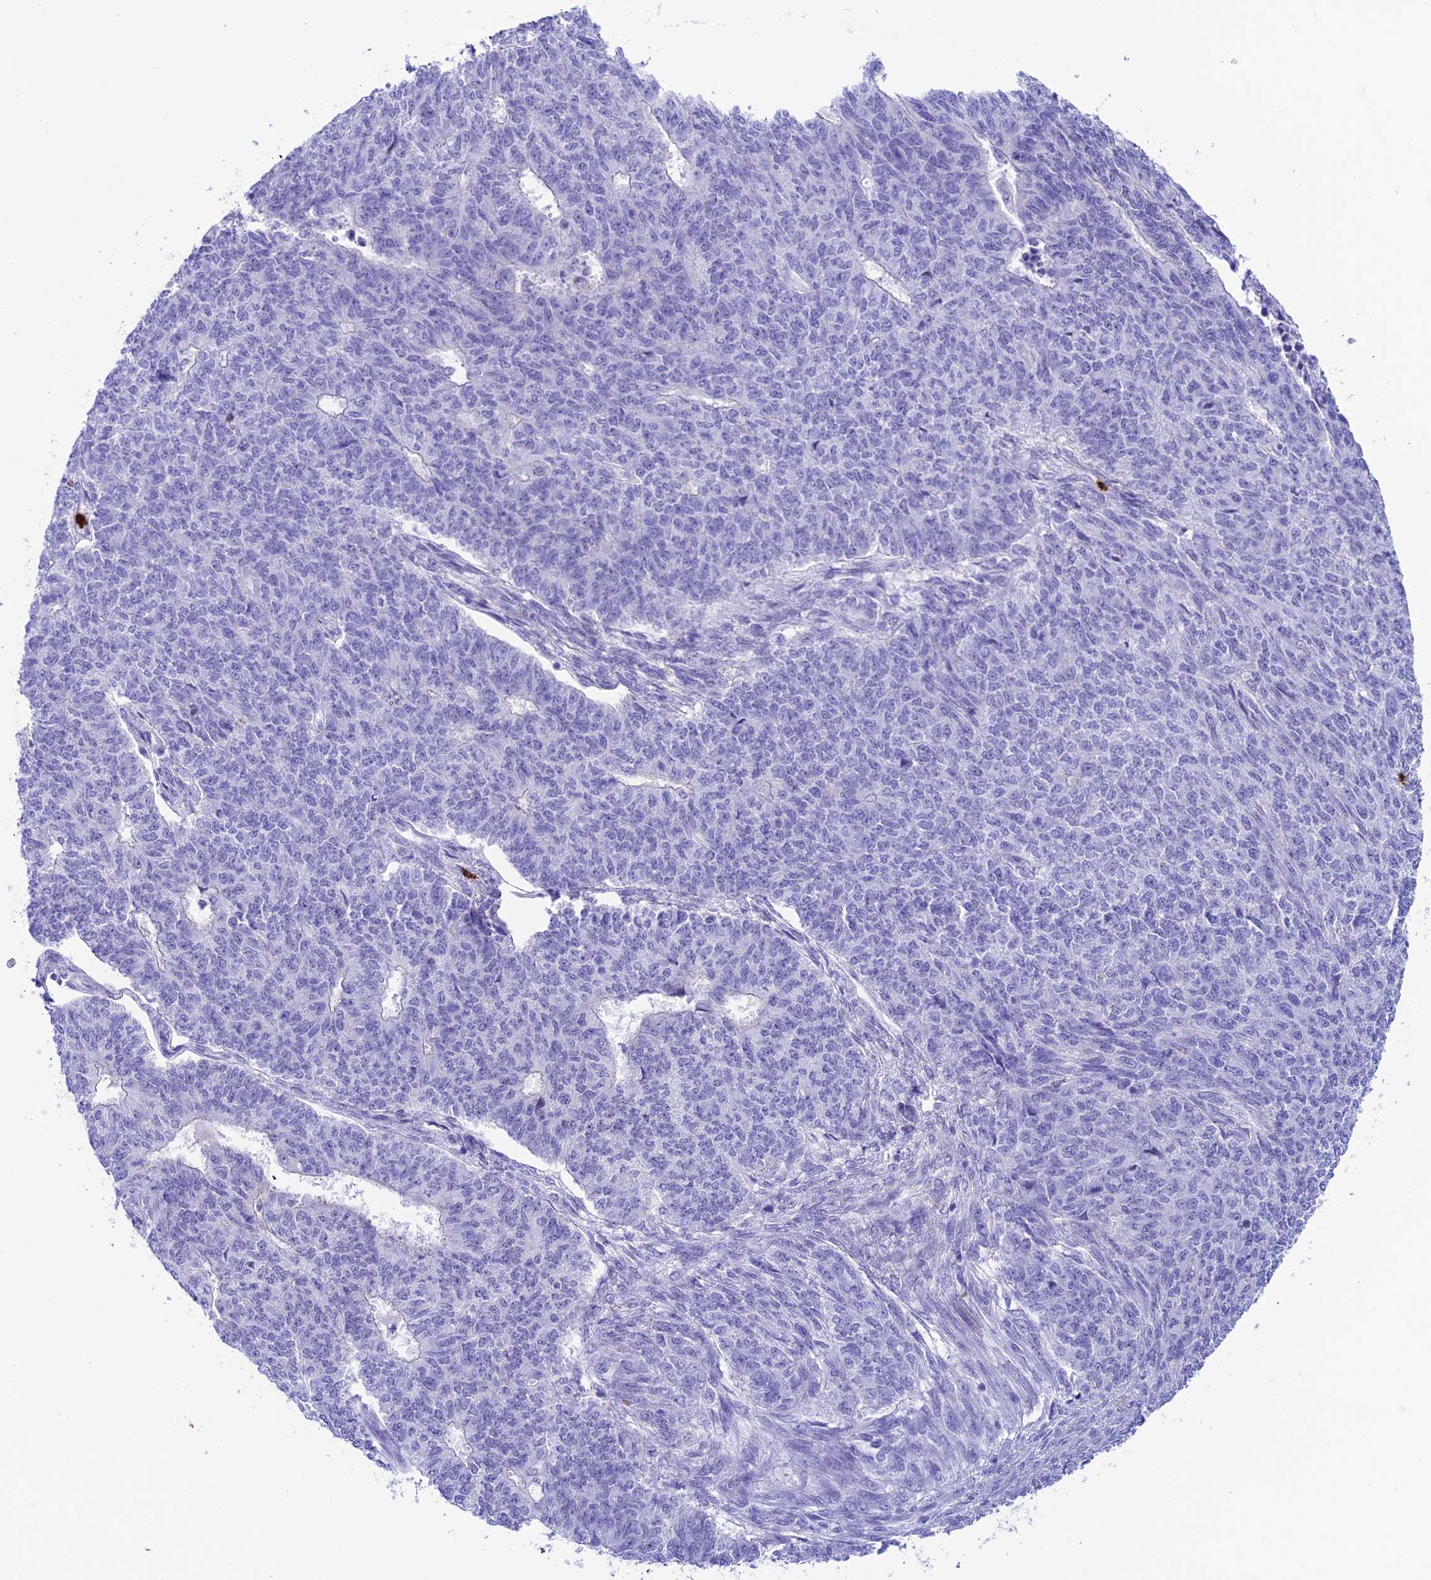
{"staining": {"intensity": "negative", "quantity": "none", "location": "none"}, "tissue": "endometrial cancer", "cell_type": "Tumor cells", "image_type": "cancer", "snomed": [{"axis": "morphology", "description": "Adenocarcinoma, NOS"}, {"axis": "topography", "description": "Endometrium"}], "caption": "The immunohistochemistry (IHC) micrograph has no significant expression in tumor cells of endometrial cancer (adenocarcinoma) tissue.", "gene": "COL6A6", "patient": {"sex": "female", "age": 32}}